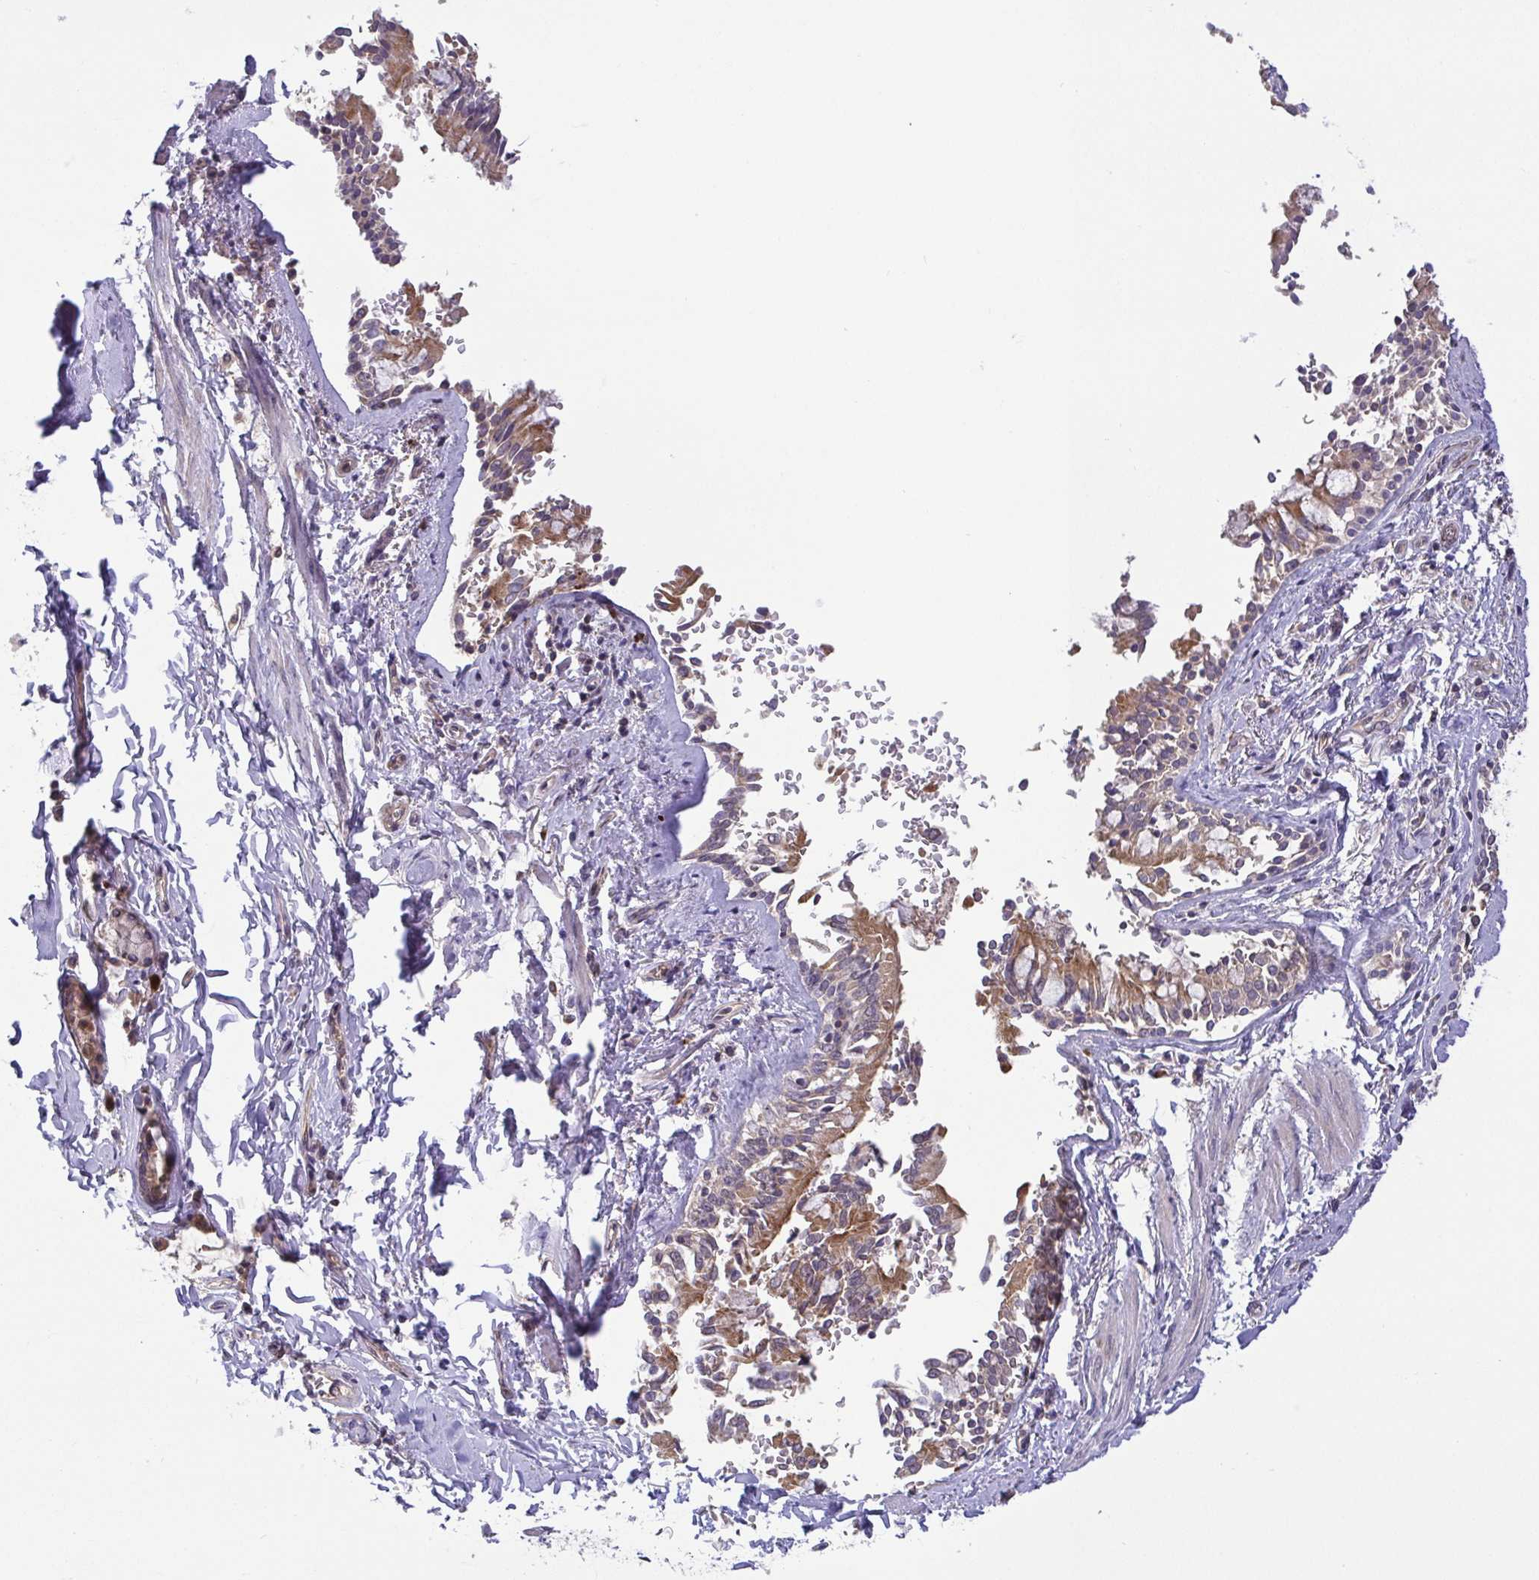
{"staining": {"intensity": "negative", "quantity": "none", "location": "none"}, "tissue": "soft tissue", "cell_type": "Chondrocytes", "image_type": "normal", "snomed": [{"axis": "morphology", "description": "Normal tissue, NOS"}, {"axis": "topography", "description": "Cartilage tissue"}, {"axis": "topography", "description": "Bronchus"}, {"axis": "topography", "description": "Peripheral nerve tissue"}], "caption": "Immunohistochemistry photomicrograph of benign human soft tissue stained for a protein (brown), which reveals no expression in chondrocytes. (Brightfield microscopy of DAB immunohistochemistry at high magnification).", "gene": "OSBPL7", "patient": {"sex": "male", "age": 67}}